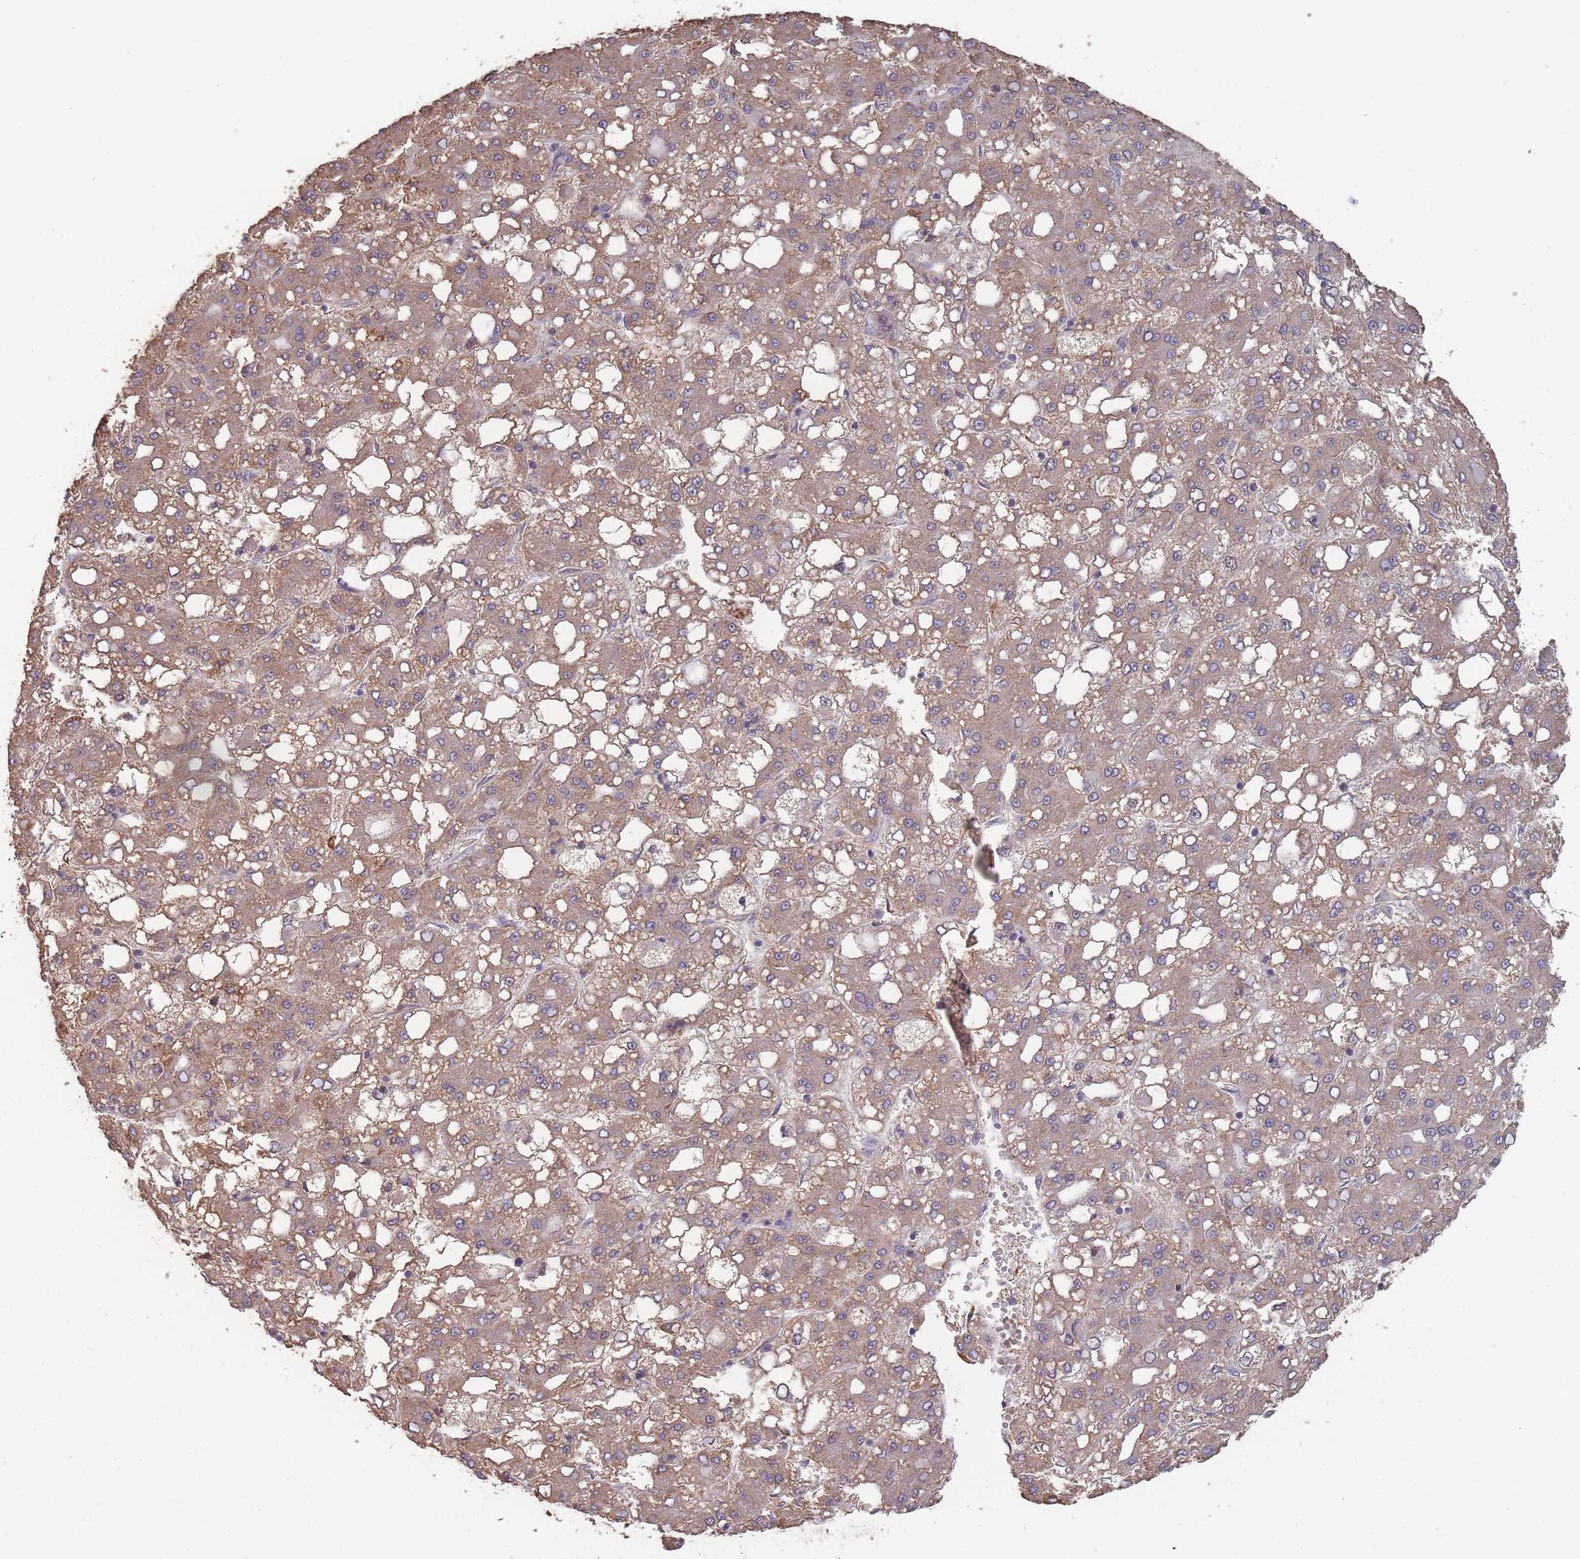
{"staining": {"intensity": "moderate", "quantity": ">75%", "location": "cytoplasmic/membranous"}, "tissue": "liver cancer", "cell_type": "Tumor cells", "image_type": "cancer", "snomed": [{"axis": "morphology", "description": "Carcinoma, Hepatocellular, NOS"}, {"axis": "topography", "description": "Liver"}], "caption": "Hepatocellular carcinoma (liver) stained with a brown dye shows moderate cytoplasmic/membranous positive positivity in approximately >75% of tumor cells.", "gene": "SANBR", "patient": {"sex": "male", "age": 65}}